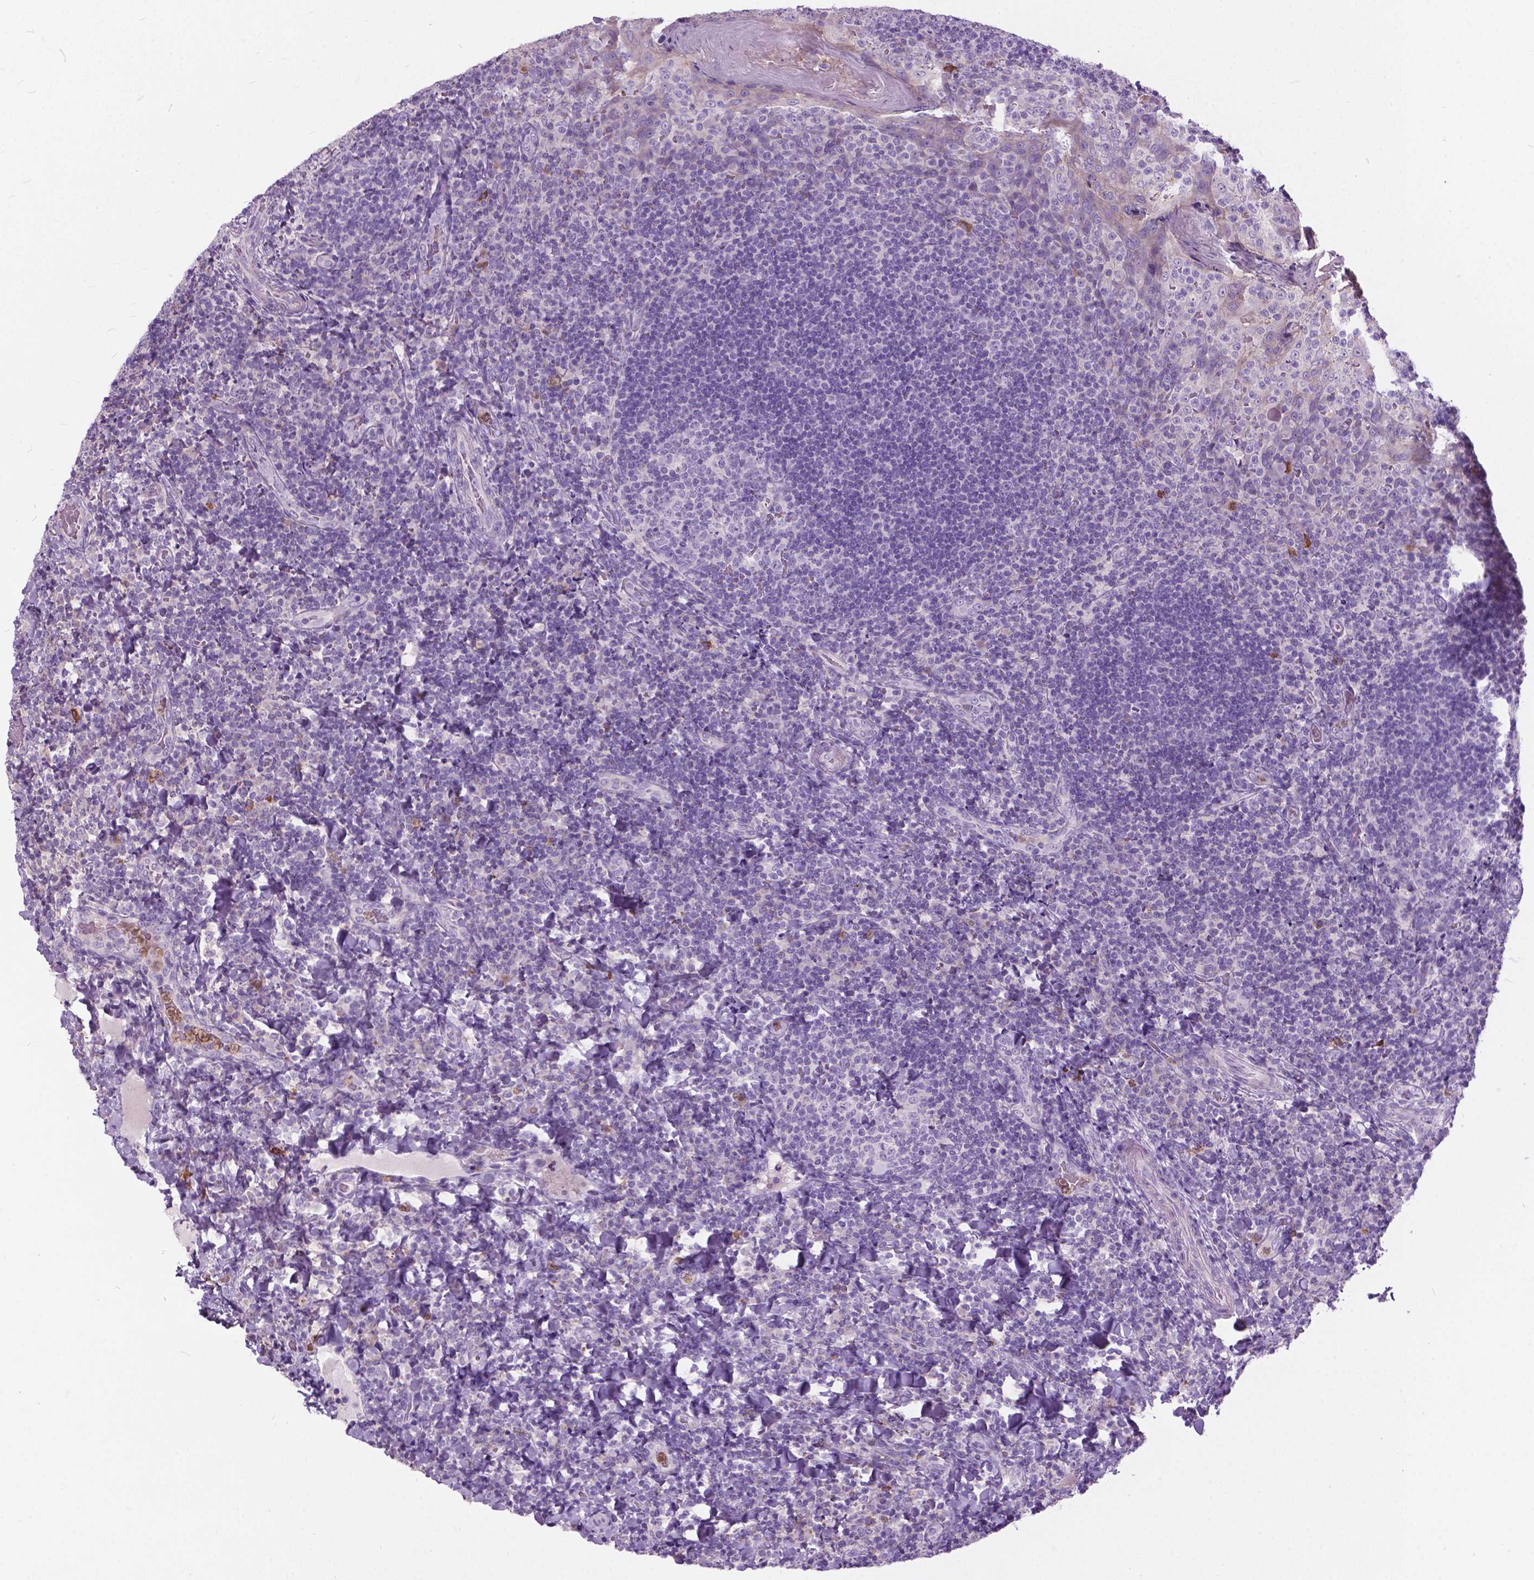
{"staining": {"intensity": "negative", "quantity": "none", "location": "none"}, "tissue": "tonsil", "cell_type": "Germinal center cells", "image_type": "normal", "snomed": [{"axis": "morphology", "description": "Normal tissue, NOS"}, {"axis": "topography", "description": "Tonsil"}], "caption": "Immunohistochemistry (IHC) of normal tonsil displays no expression in germinal center cells.", "gene": "PRR35", "patient": {"sex": "male", "age": 17}}